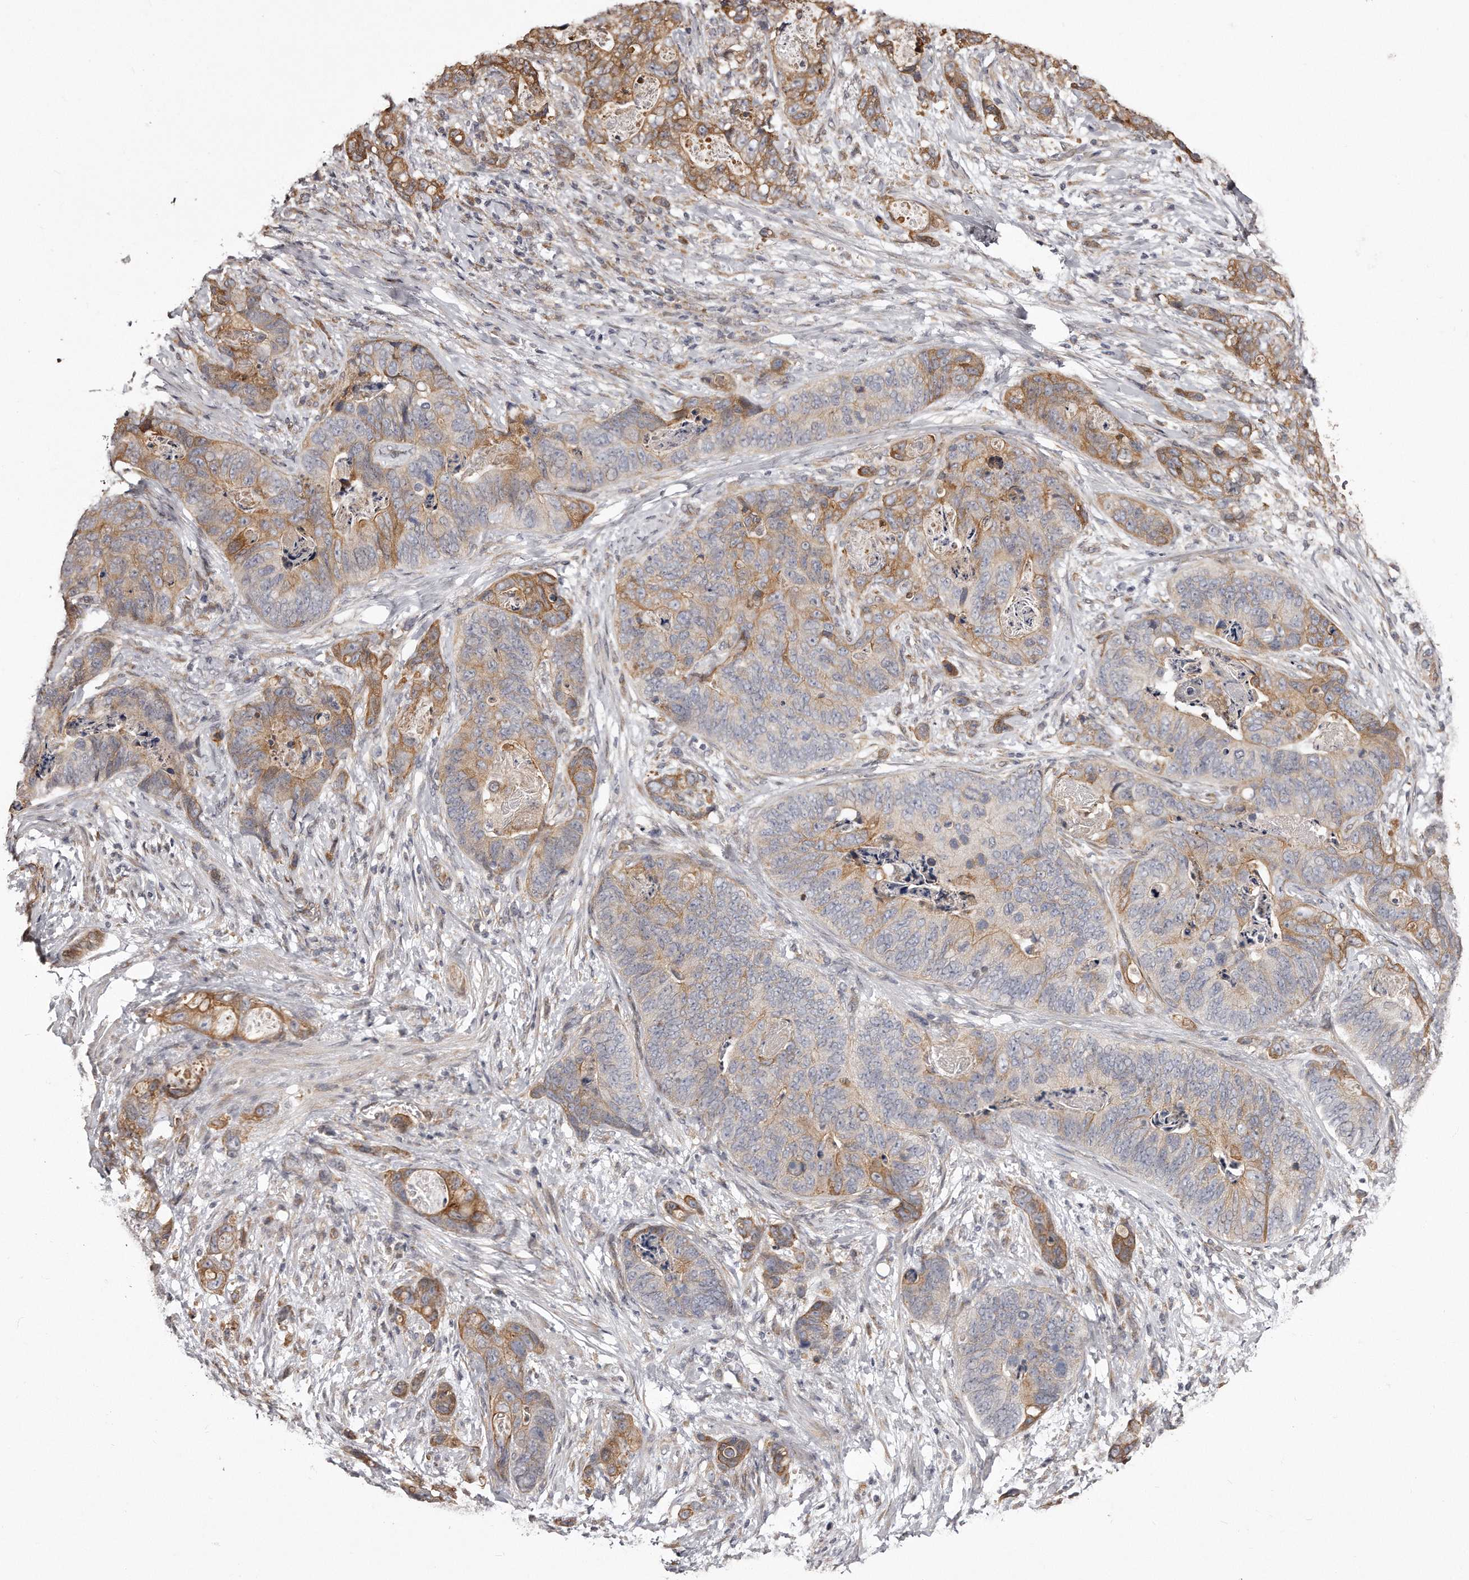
{"staining": {"intensity": "moderate", "quantity": ">75%", "location": "cytoplasmic/membranous"}, "tissue": "stomach cancer", "cell_type": "Tumor cells", "image_type": "cancer", "snomed": [{"axis": "morphology", "description": "Normal tissue, NOS"}, {"axis": "morphology", "description": "Adenocarcinoma, NOS"}, {"axis": "topography", "description": "Stomach"}], "caption": "A brown stain labels moderate cytoplasmic/membranous staining of a protein in human stomach cancer tumor cells.", "gene": "TRAPPC14", "patient": {"sex": "female", "age": 89}}